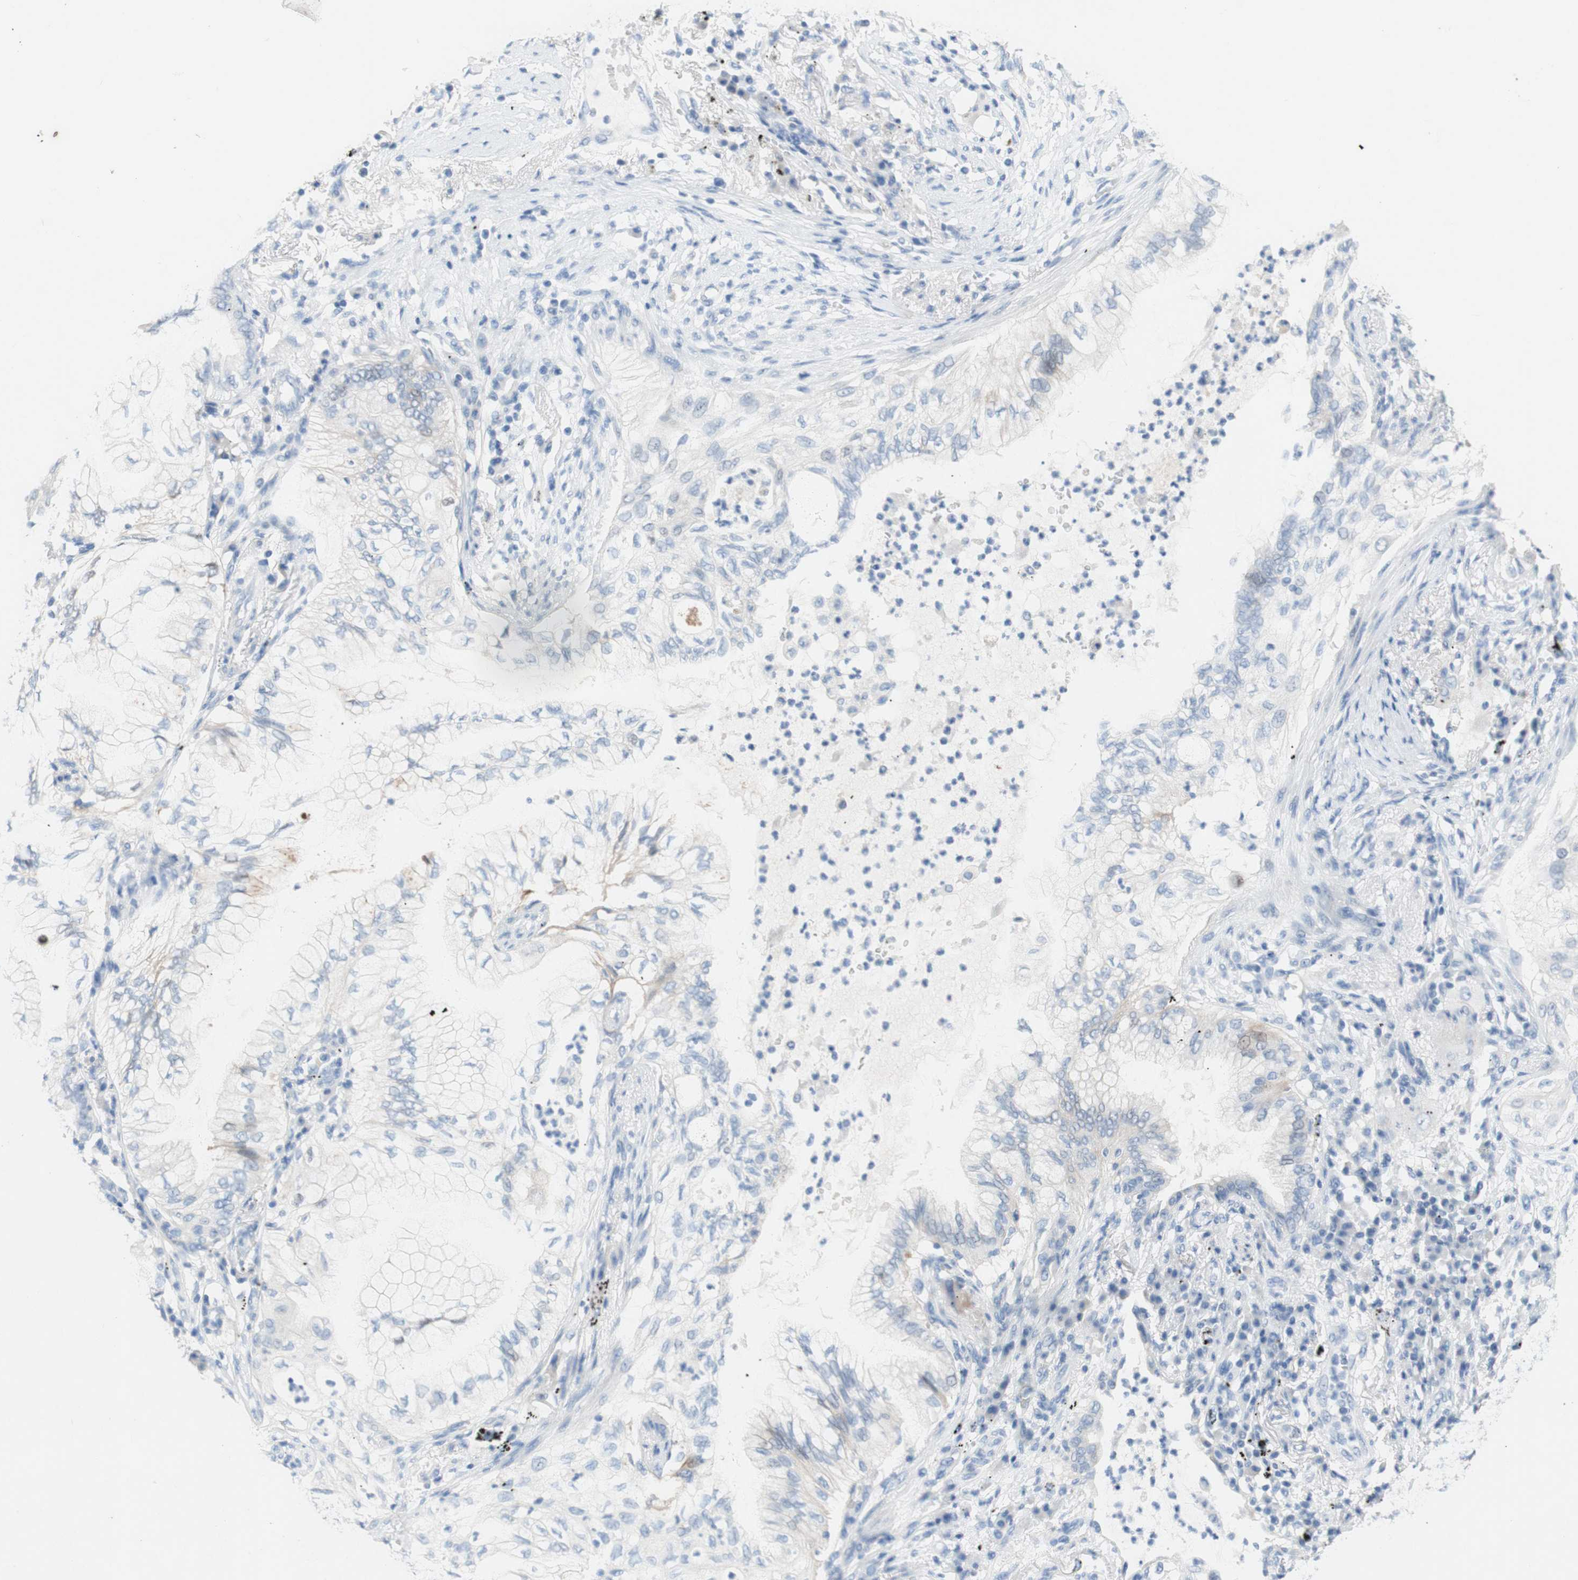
{"staining": {"intensity": "negative", "quantity": "none", "location": "none"}, "tissue": "lung cancer", "cell_type": "Tumor cells", "image_type": "cancer", "snomed": [{"axis": "morphology", "description": "Normal tissue, NOS"}, {"axis": "morphology", "description": "Adenocarcinoma, NOS"}, {"axis": "topography", "description": "Bronchus"}, {"axis": "topography", "description": "Lung"}], "caption": "IHC of human lung cancer (adenocarcinoma) displays no staining in tumor cells.", "gene": "POLR2J3", "patient": {"sex": "female", "age": 70}}